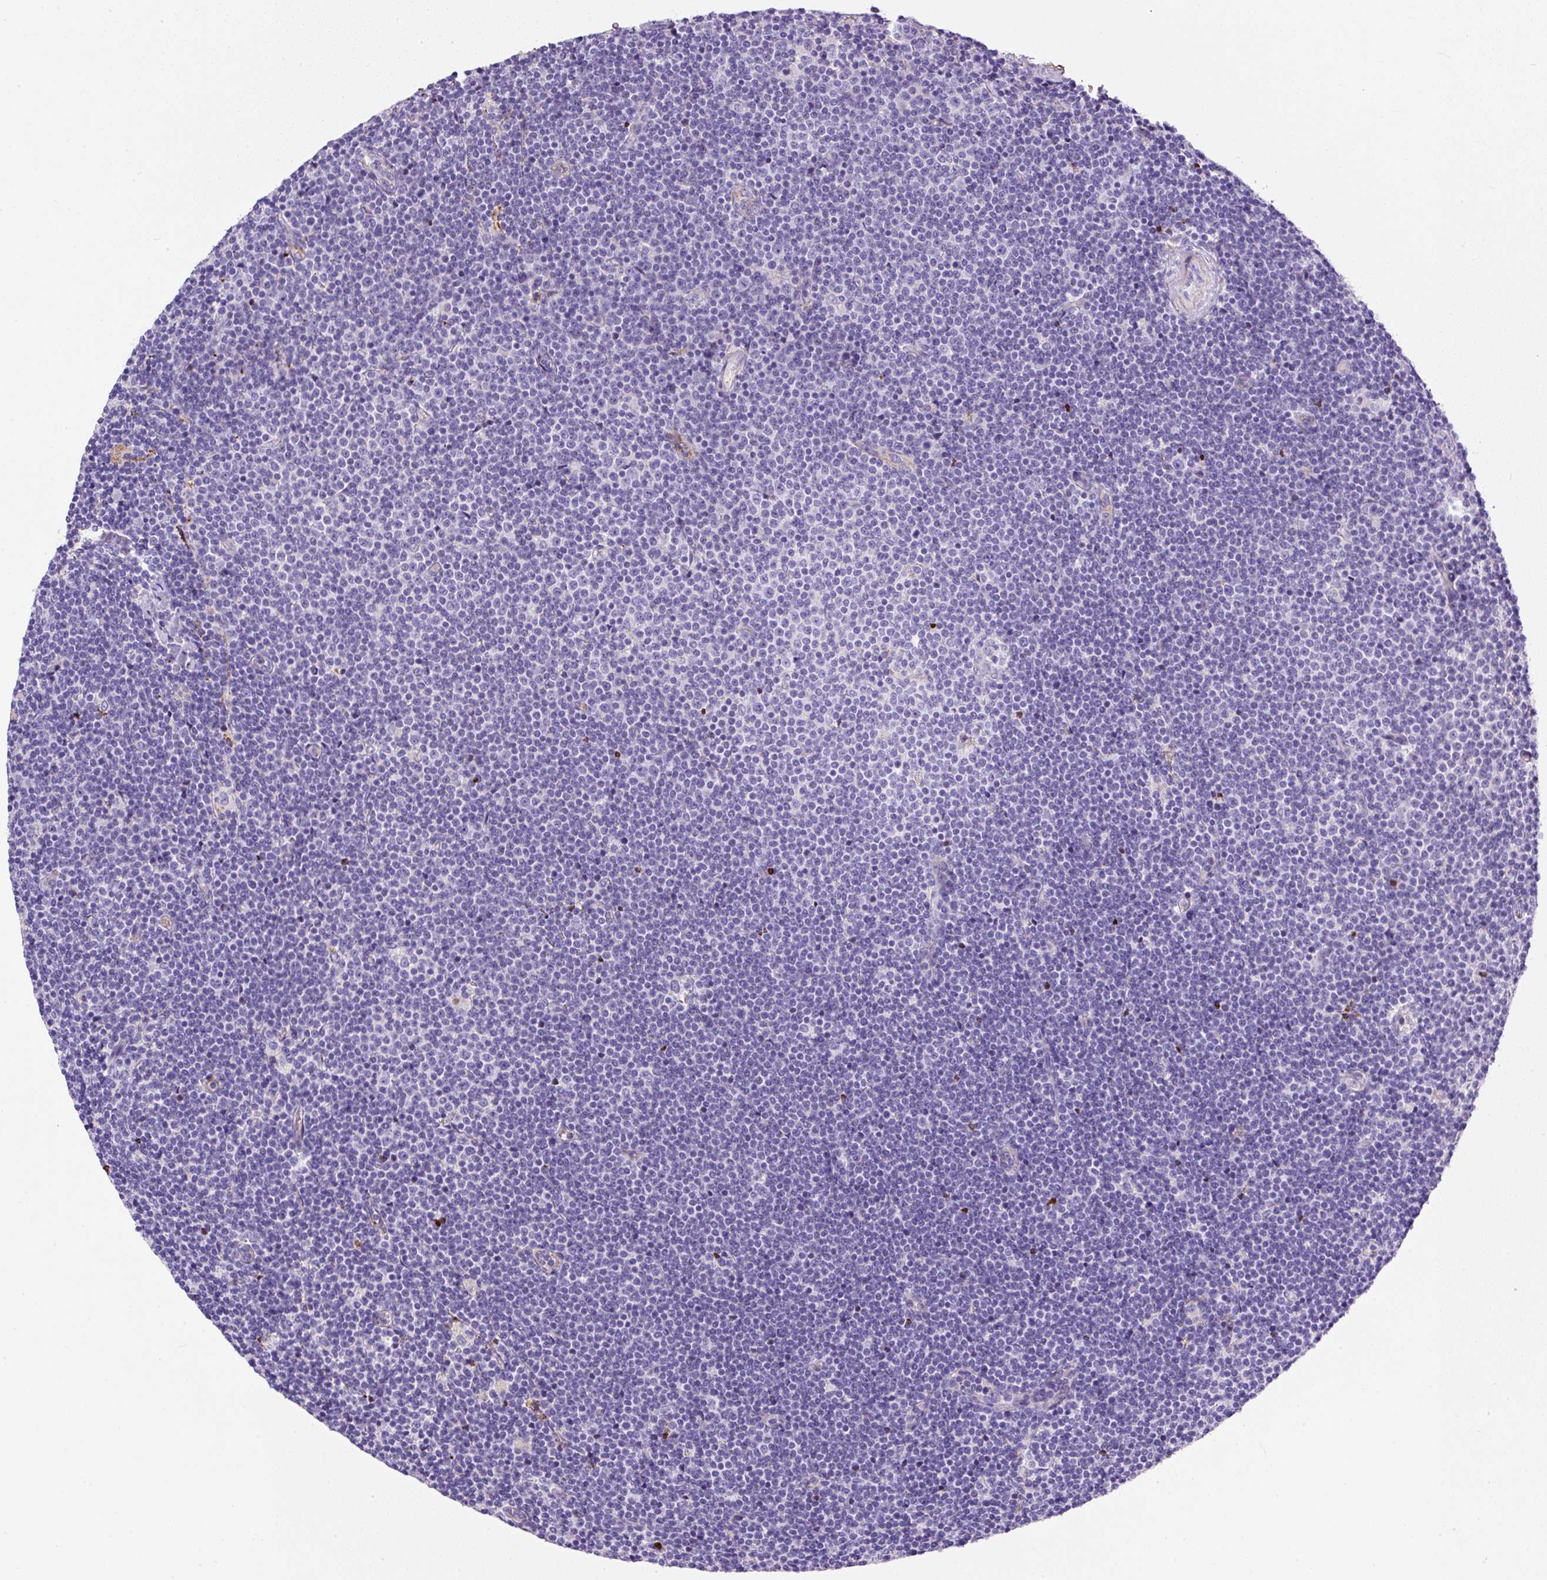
{"staining": {"intensity": "negative", "quantity": "none", "location": "none"}, "tissue": "lymphoma", "cell_type": "Tumor cells", "image_type": "cancer", "snomed": [{"axis": "morphology", "description": "Malignant lymphoma, non-Hodgkin's type, Low grade"}, {"axis": "topography", "description": "Lymph node"}], "caption": "The image shows no staining of tumor cells in lymphoma.", "gene": "APCS", "patient": {"sex": "male", "age": 48}}